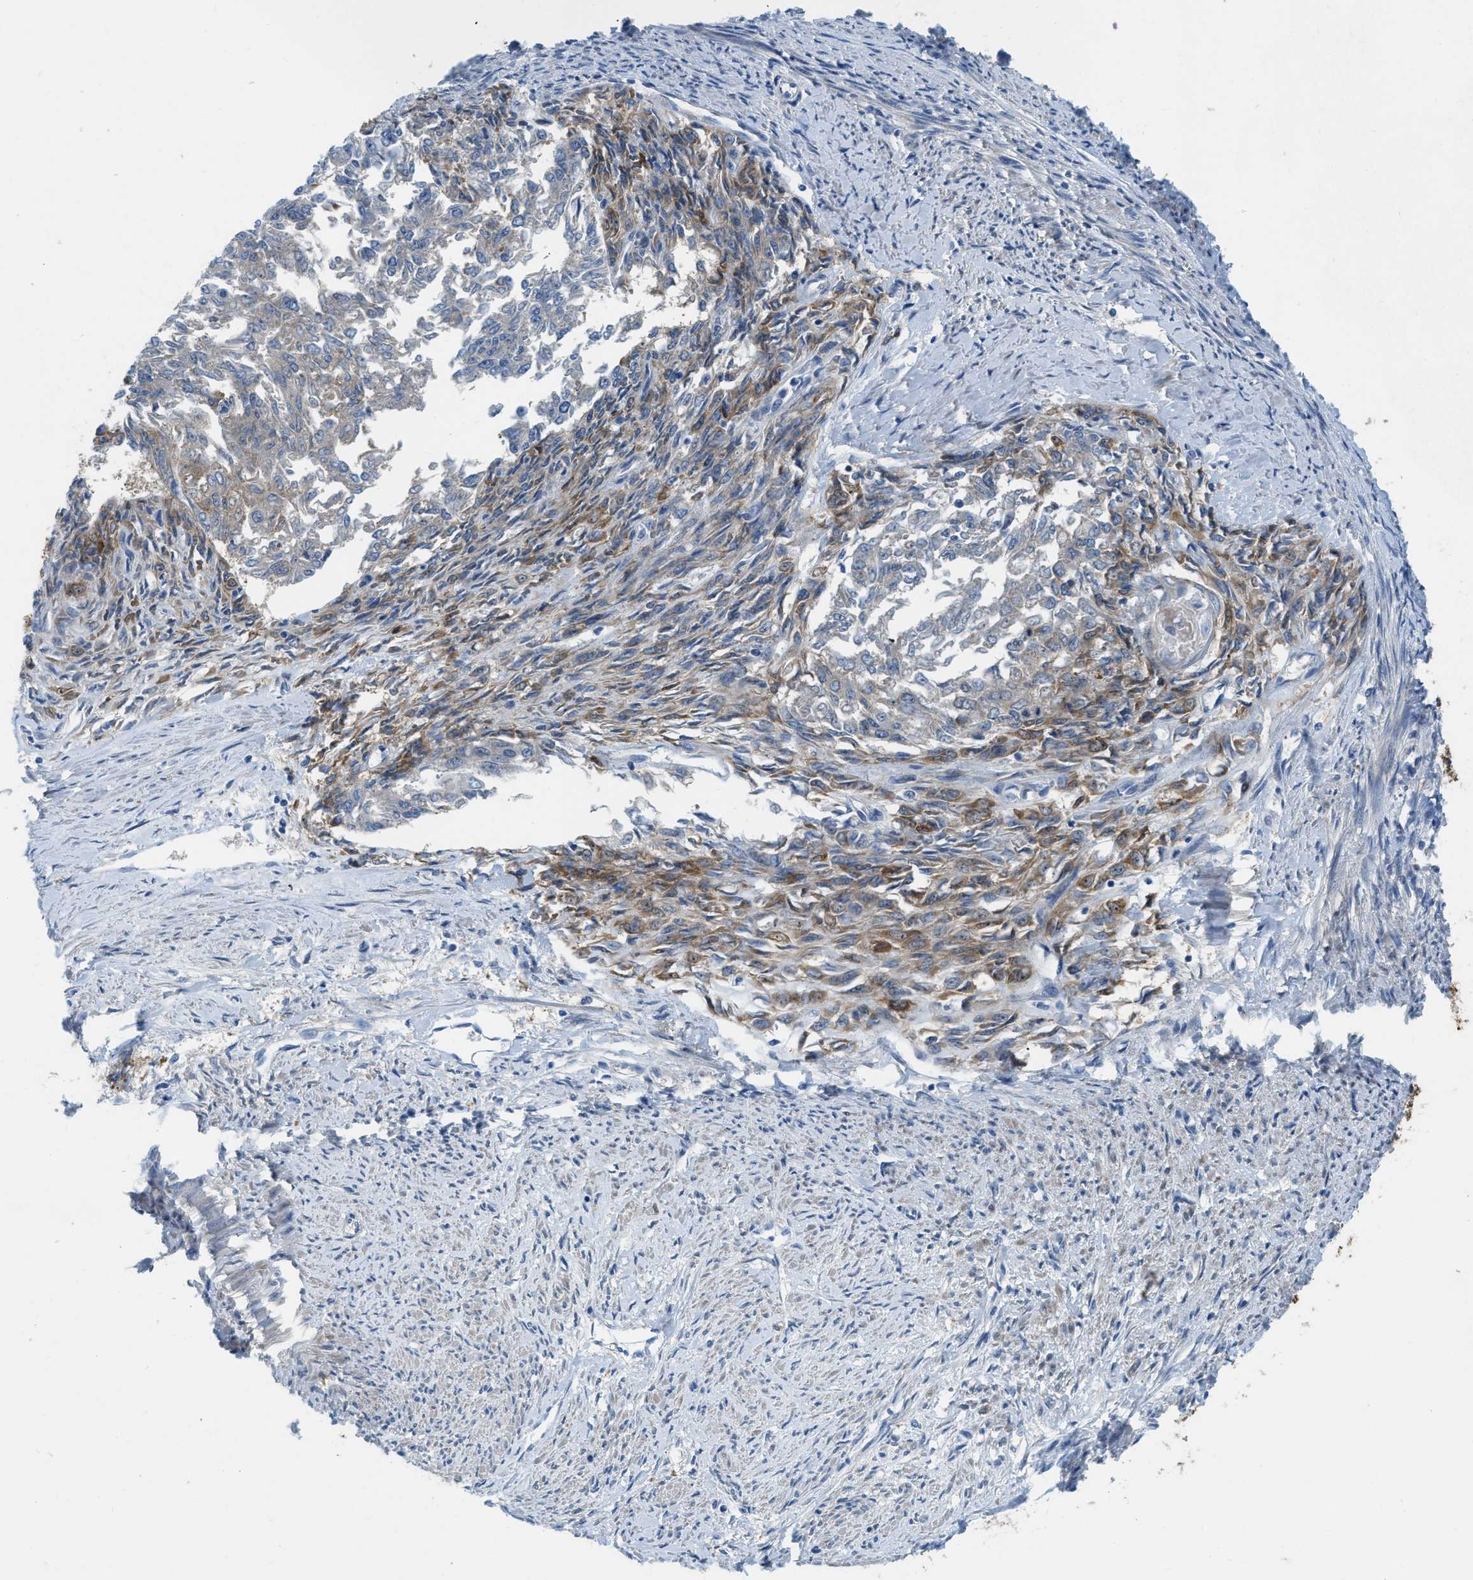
{"staining": {"intensity": "weak", "quantity": "<25%", "location": "cytoplasmic/membranous"}, "tissue": "endometrial cancer", "cell_type": "Tumor cells", "image_type": "cancer", "snomed": [{"axis": "morphology", "description": "Adenocarcinoma, NOS"}, {"axis": "topography", "description": "Endometrium"}], "caption": "High power microscopy histopathology image of an IHC image of adenocarcinoma (endometrial), revealing no significant staining in tumor cells.", "gene": "PFKP", "patient": {"sex": "female", "age": 32}}